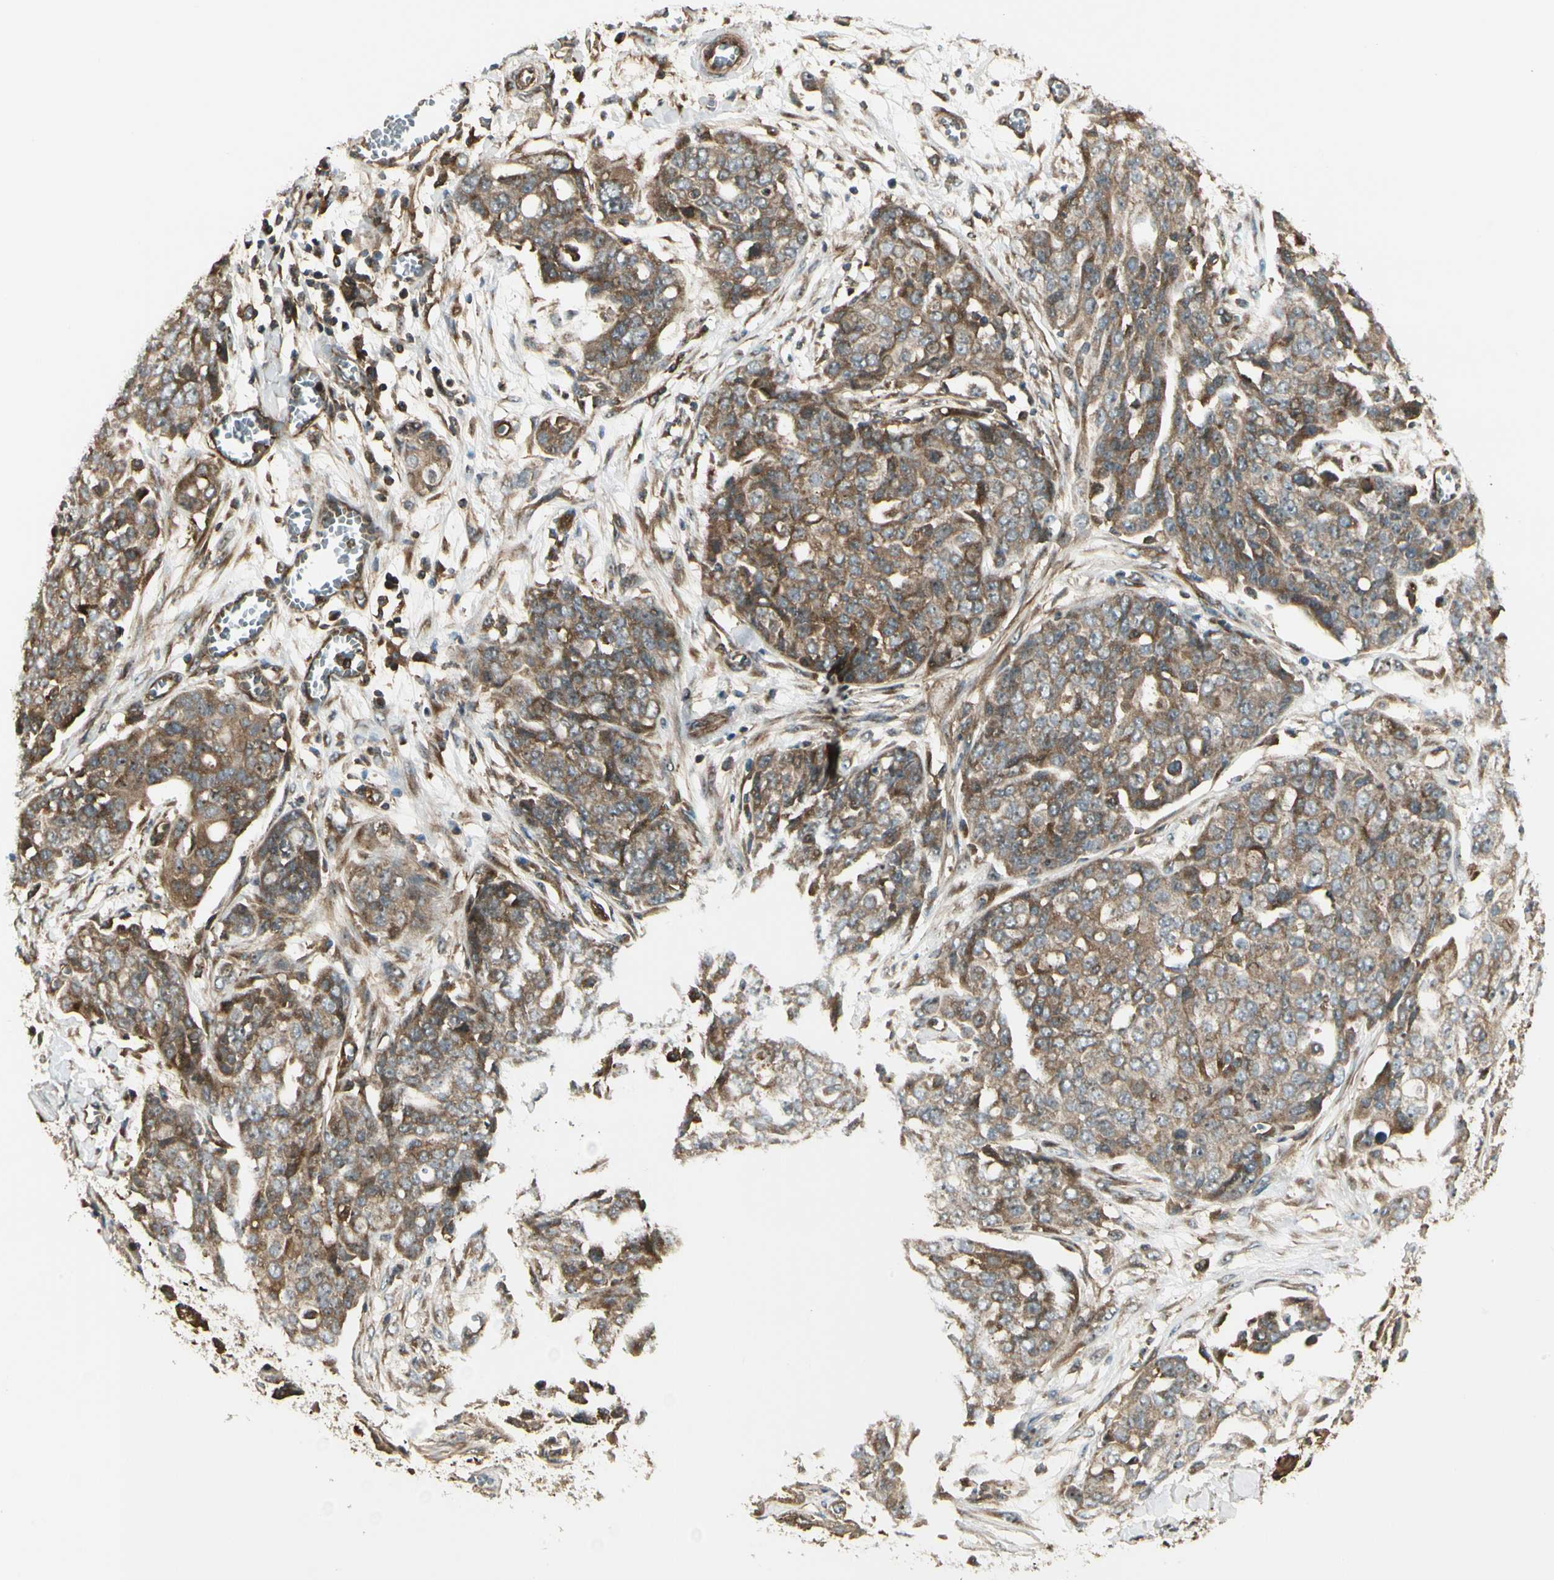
{"staining": {"intensity": "strong", "quantity": ">75%", "location": "cytoplasmic/membranous"}, "tissue": "ovarian cancer", "cell_type": "Tumor cells", "image_type": "cancer", "snomed": [{"axis": "morphology", "description": "Cystadenocarcinoma, serous, NOS"}, {"axis": "topography", "description": "Soft tissue"}, {"axis": "topography", "description": "Ovary"}], "caption": "Immunohistochemical staining of serous cystadenocarcinoma (ovarian) reveals strong cytoplasmic/membranous protein positivity in about >75% of tumor cells.", "gene": "FKBP15", "patient": {"sex": "female", "age": 57}}